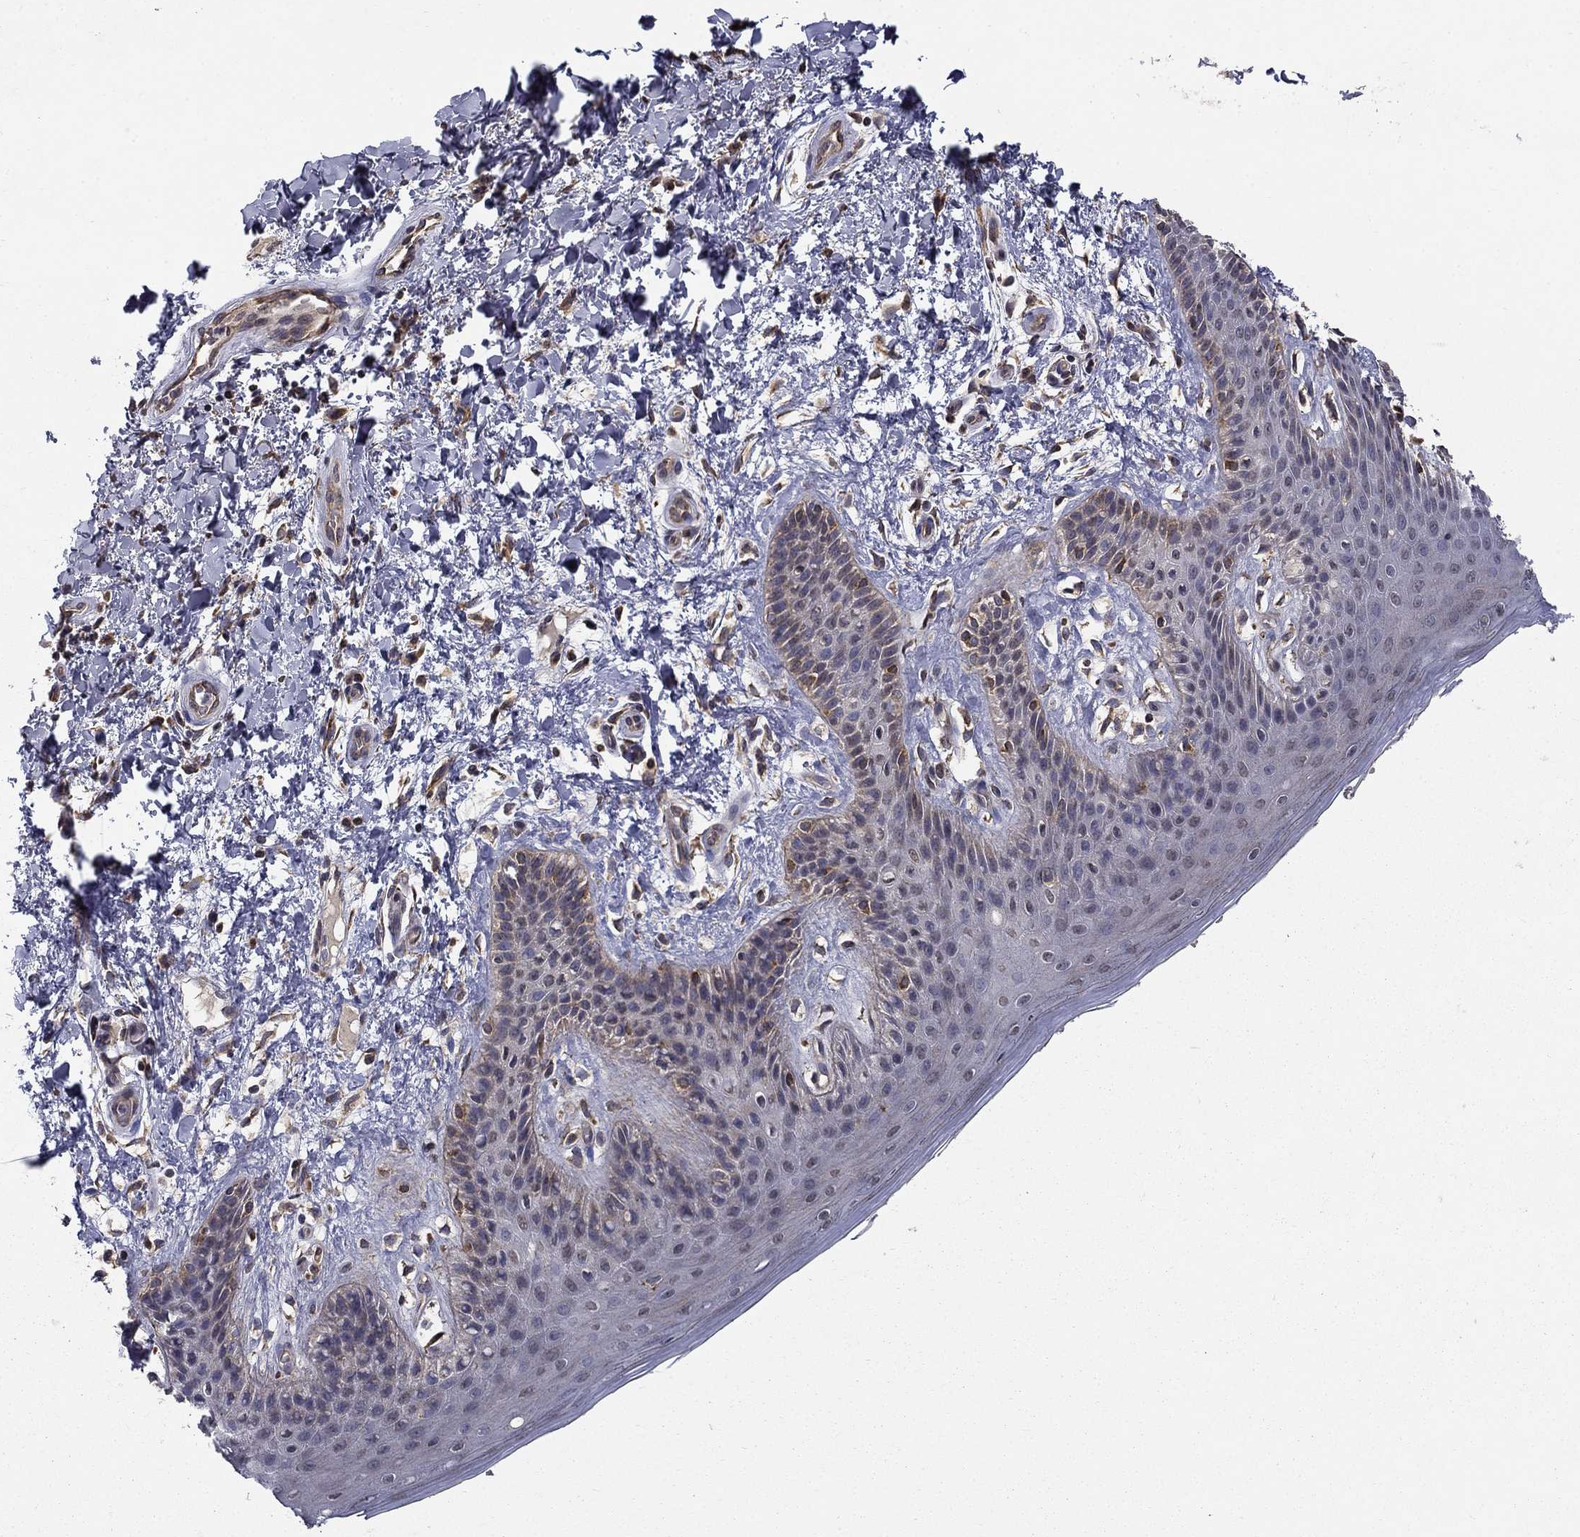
{"staining": {"intensity": "negative", "quantity": "none", "location": "none"}, "tissue": "skin", "cell_type": "Epidermal cells", "image_type": "normal", "snomed": [{"axis": "morphology", "description": "Normal tissue, NOS"}, {"axis": "topography", "description": "Anal"}], "caption": "The image displays no significant expression in epidermal cells of skin. (Brightfield microscopy of DAB immunohistochemistry at high magnification).", "gene": "SLC2A13", "patient": {"sex": "male", "age": 36}}